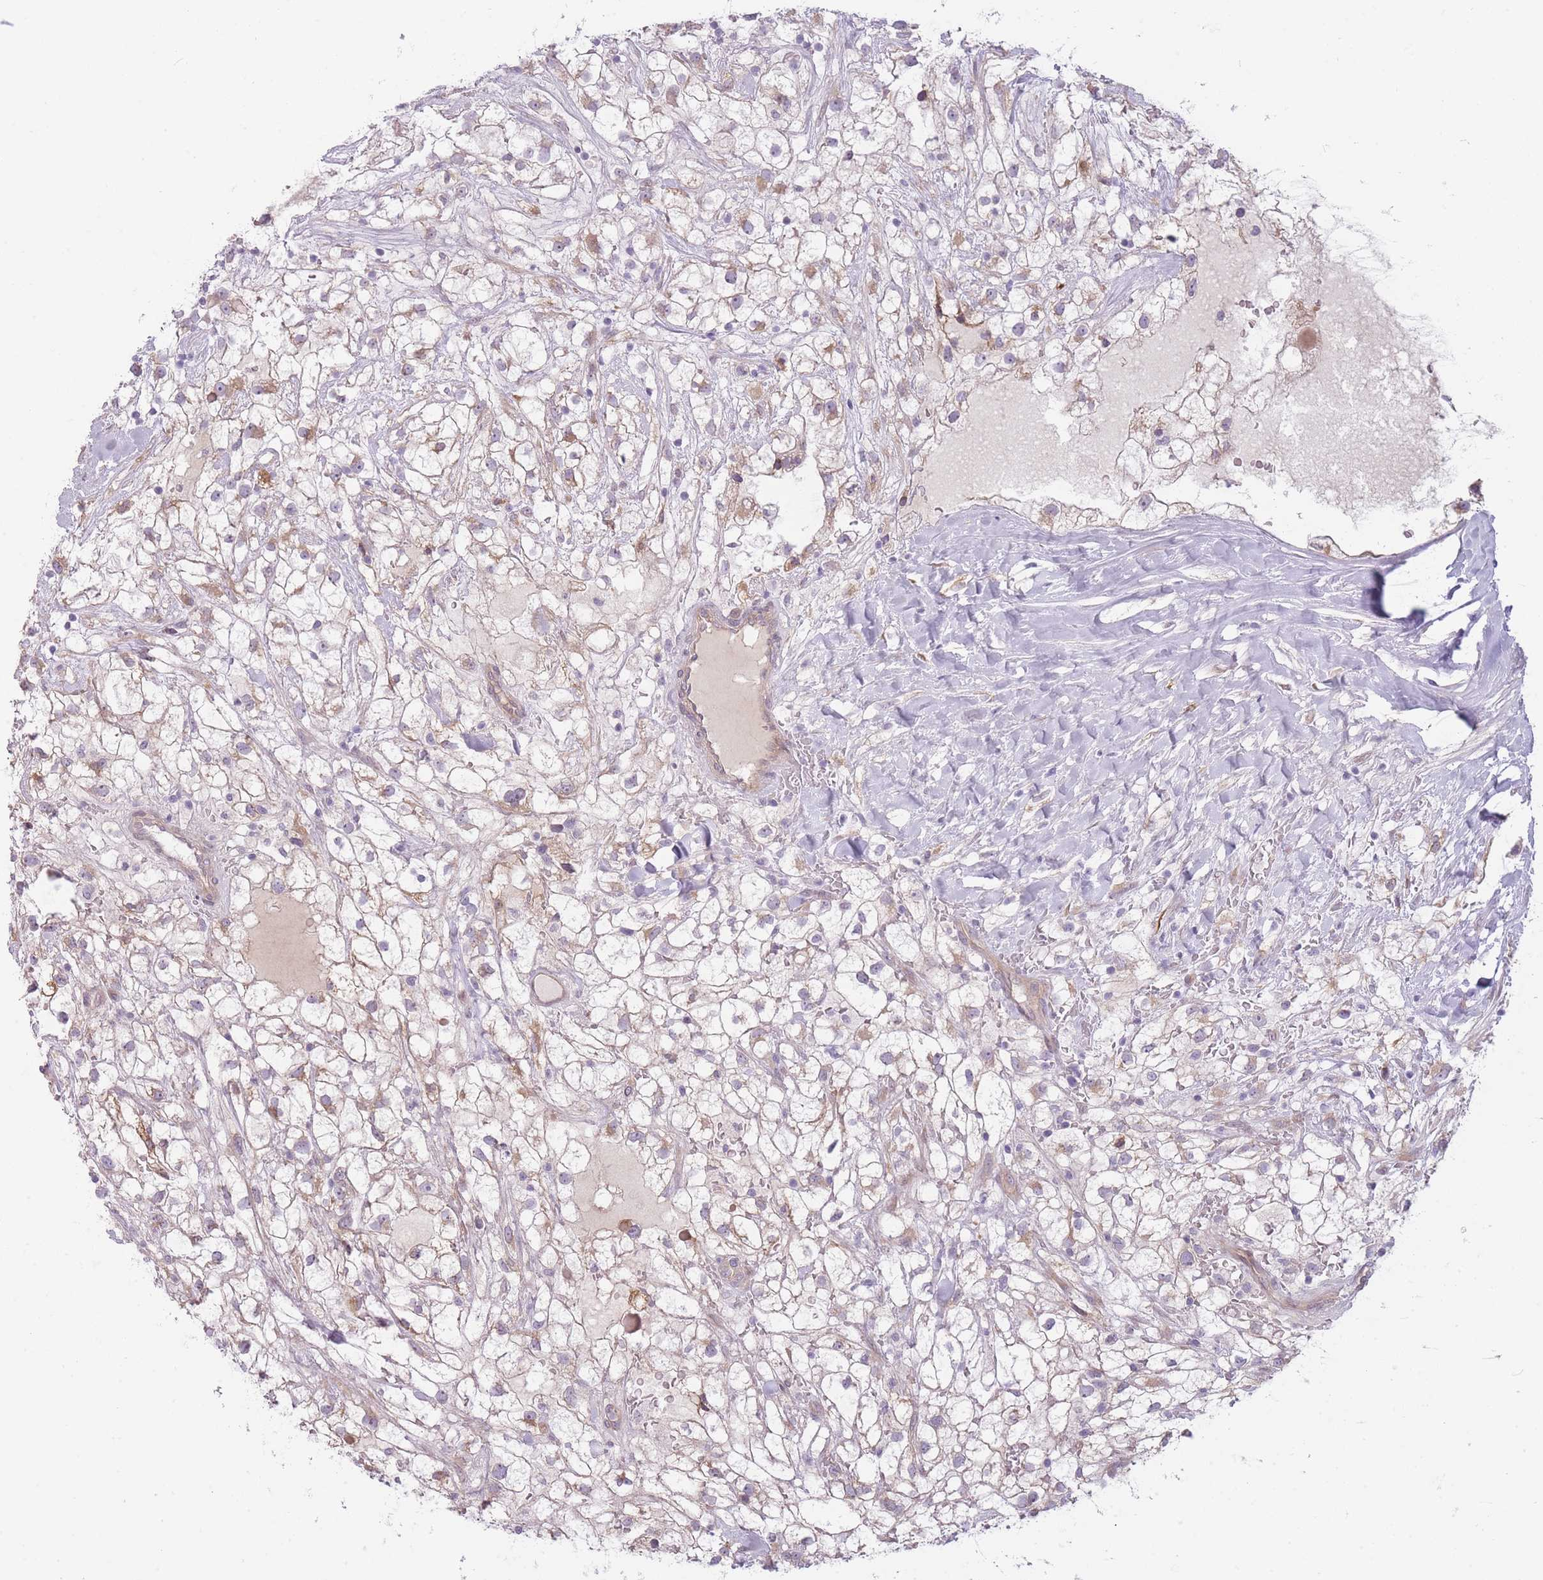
{"staining": {"intensity": "weak", "quantity": "25%-75%", "location": "cytoplasmic/membranous"}, "tissue": "renal cancer", "cell_type": "Tumor cells", "image_type": "cancer", "snomed": [{"axis": "morphology", "description": "Adenocarcinoma, NOS"}, {"axis": "topography", "description": "Kidney"}], "caption": "Immunohistochemistry (DAB (3,3'-diaminobenzidine)) staining of renal cancer shows weak cytoplasmic/membranous protein expression in about 25%-75% of tumor cells.", "gene": "PGRMC2", "patient": {"sex": "male", "age": 59}}